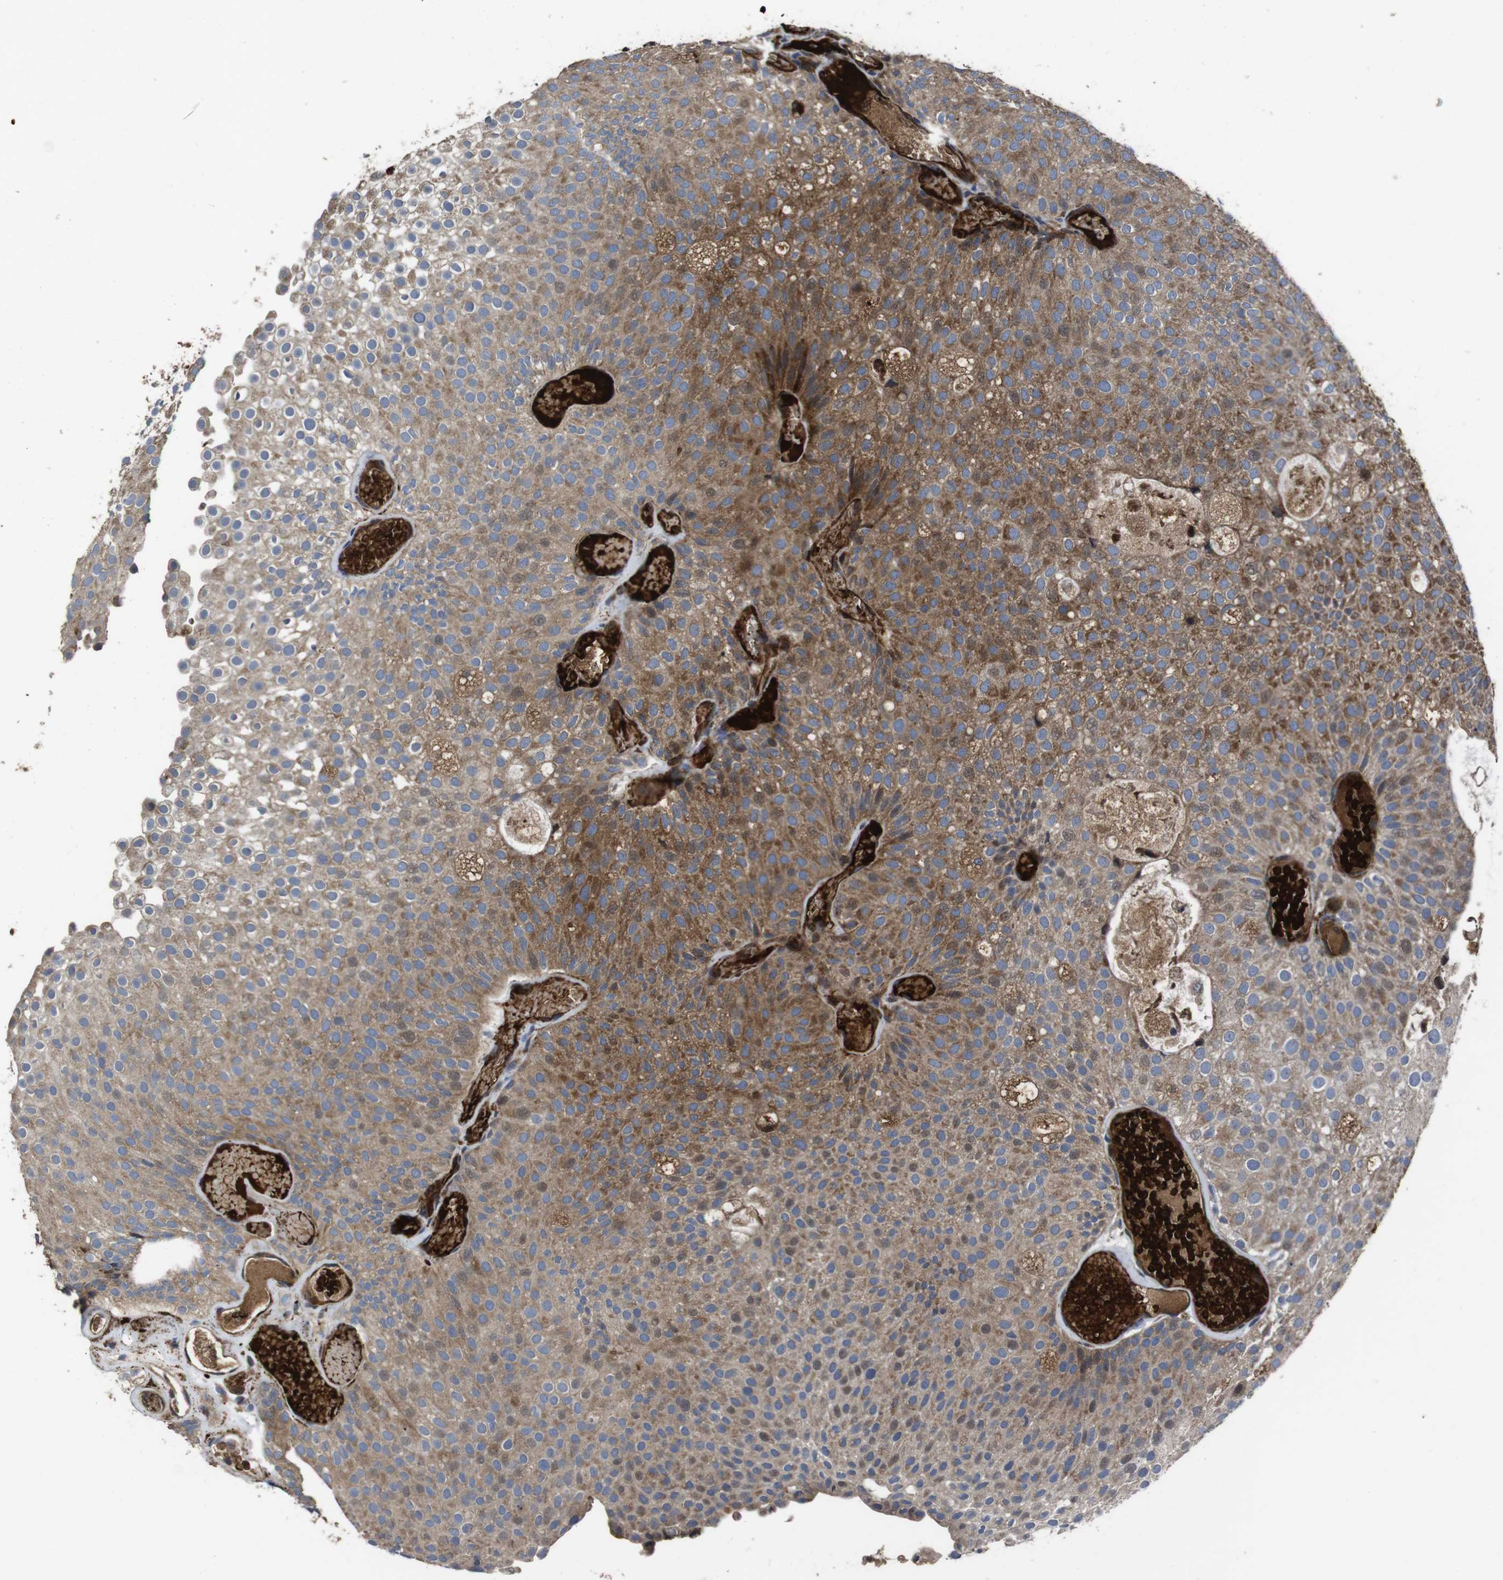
{"staining": {"intensity": "moderate", "quantity": ">75%", "location": "cytoplasmic/membranous"}, "tissue": "urothelial cancer", "cell_type": "Tumor cells", "image_type": "cancer", "snomed": [{"axis": "morphology", "description": "Urothelial carcinoma, Low grade"}, {"axis": "topography", "description": "Urinary bladder"}], "caption": "The histopathology image reveals immunohistochemical staining of urothelial cancer. There is moderate cytoplasmic/membranous positivity is seen in about >75% of tumor cells.", "gene": "SMYD3", "patient": {"sex": "male", "age": 78}}